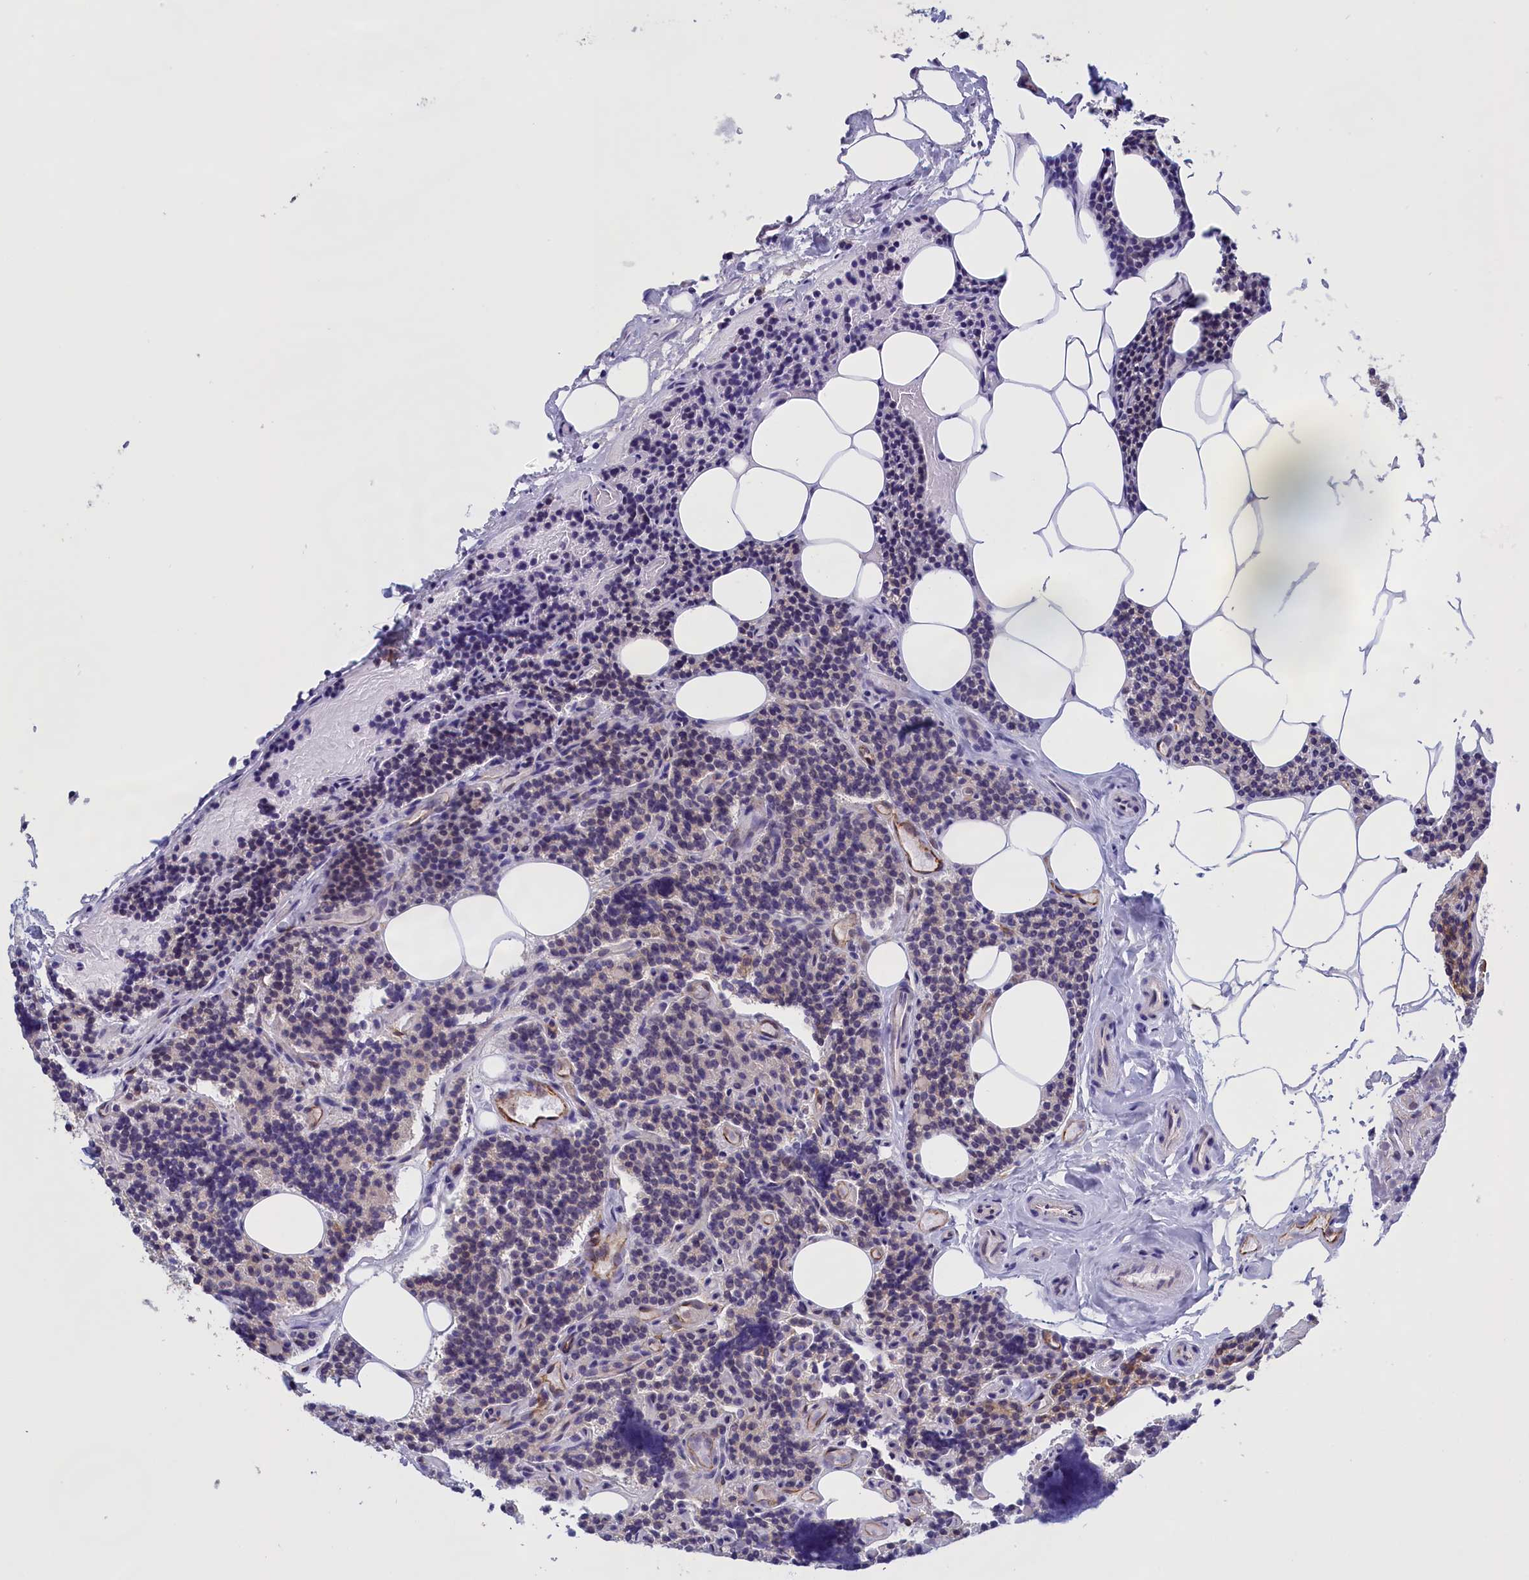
{"staining": {"intensity": "negative", "quantity": "none", "location": "none"}, "tissue": "parathyroid gland", "cell_type": "Glandular cells", "image_type": "normal", "snomed": [{"axis": "morphology", "description": "Normal tissue, NOS"}, {"axis": "topography", "description": "Parathyroid gland"}], "caption": "A high-resolution histopathology image shows IHC staining of normal parathyroid gland, which displays no significant positivity in glandular cells.", "gene": "COL19A1", "patient": {"sex": "female", "age": 43}}